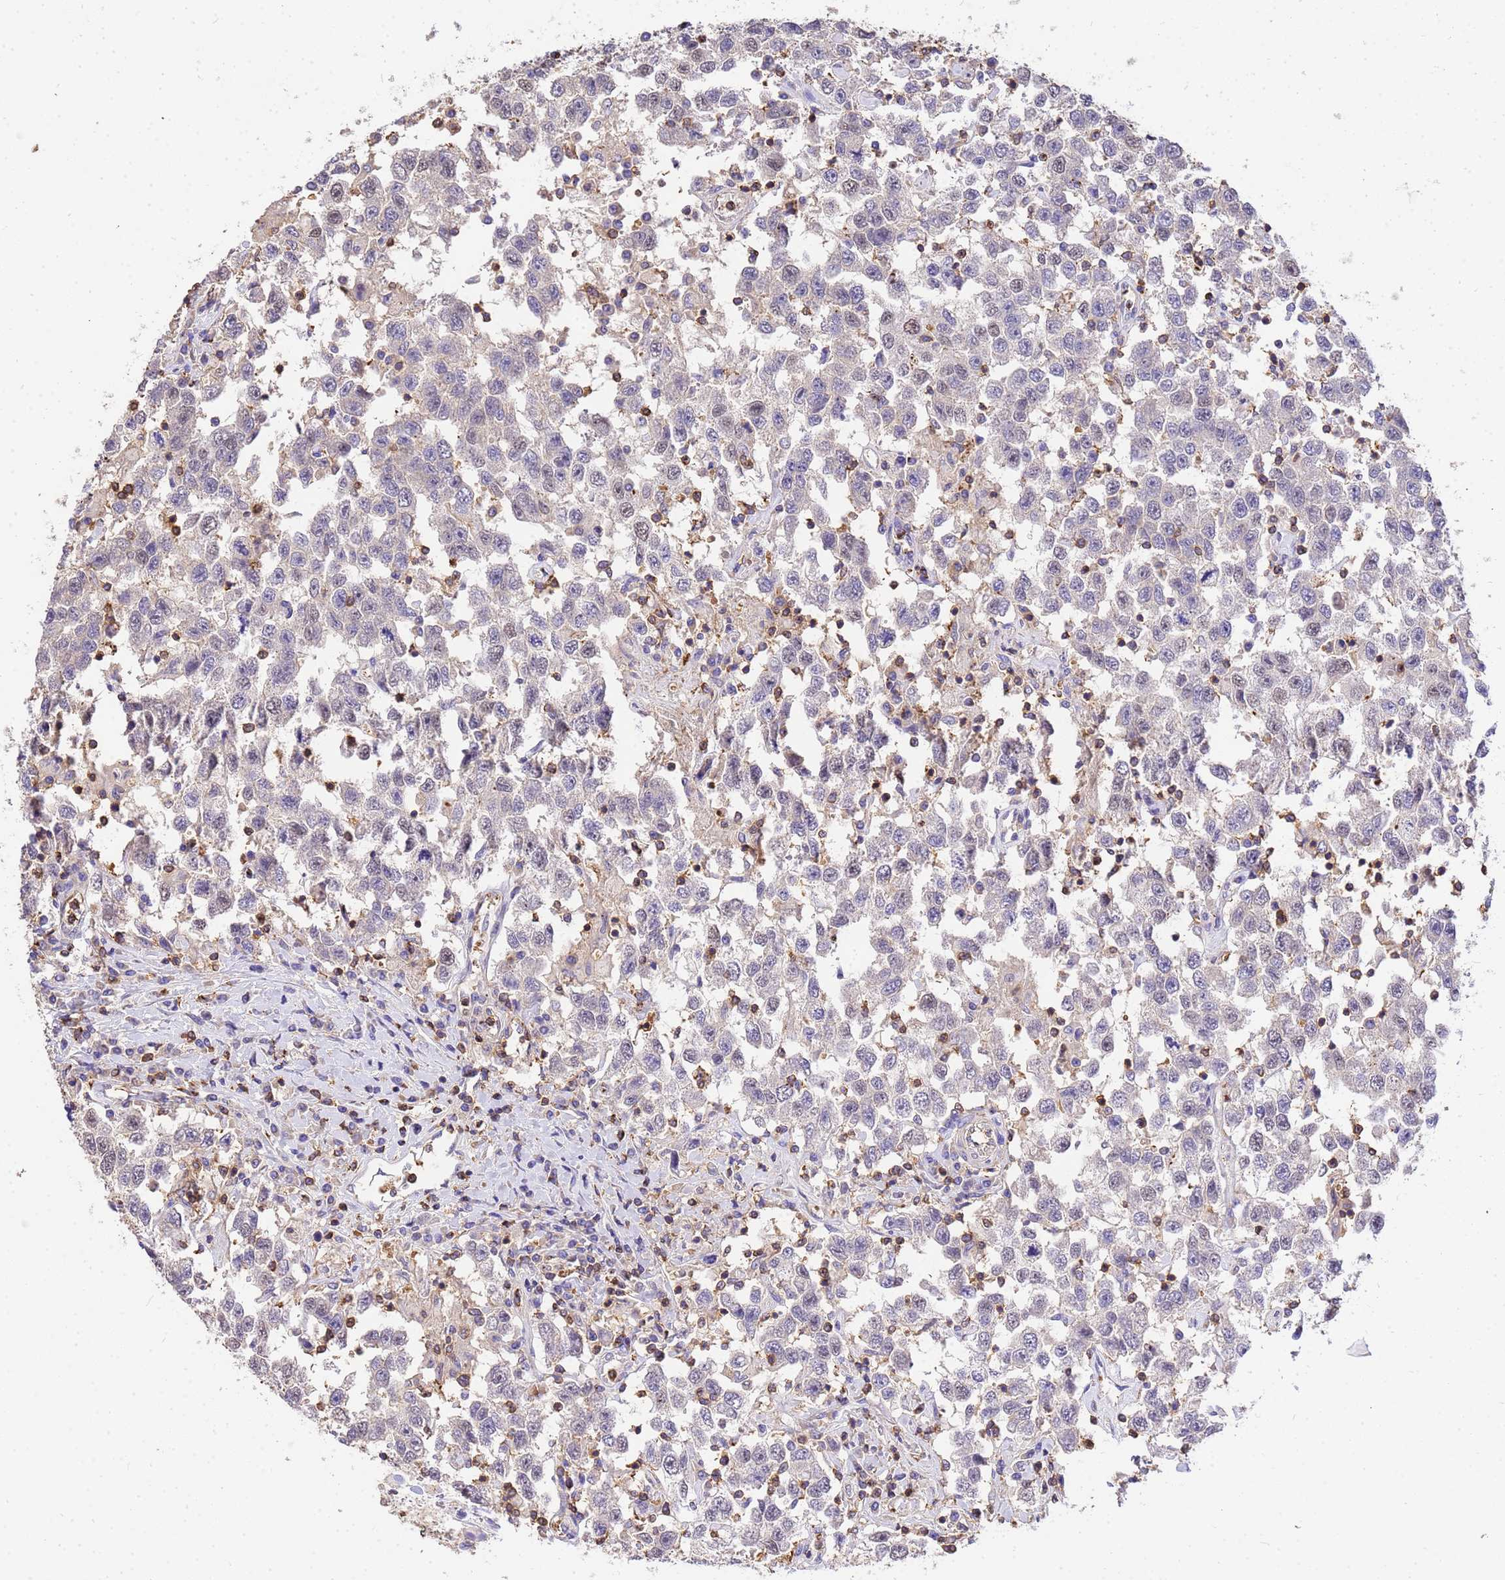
{"staining": {"intensity": "negative", "quantity": "none", "location": "none"}, "tissue": "testis cancer", "cell_type": "Tumor cells", "image_type": "cancer", "snomed": [{"axis": "morphology", "description": "Seminoma, NOS"}, {"axis": "topography", "description": "Testis"}], "caption": "A micrograph of human testis seminoma is negative for staining in tumor cells.", "gene": "WDR64", "patient": {"sex": "male", "age": 41}}